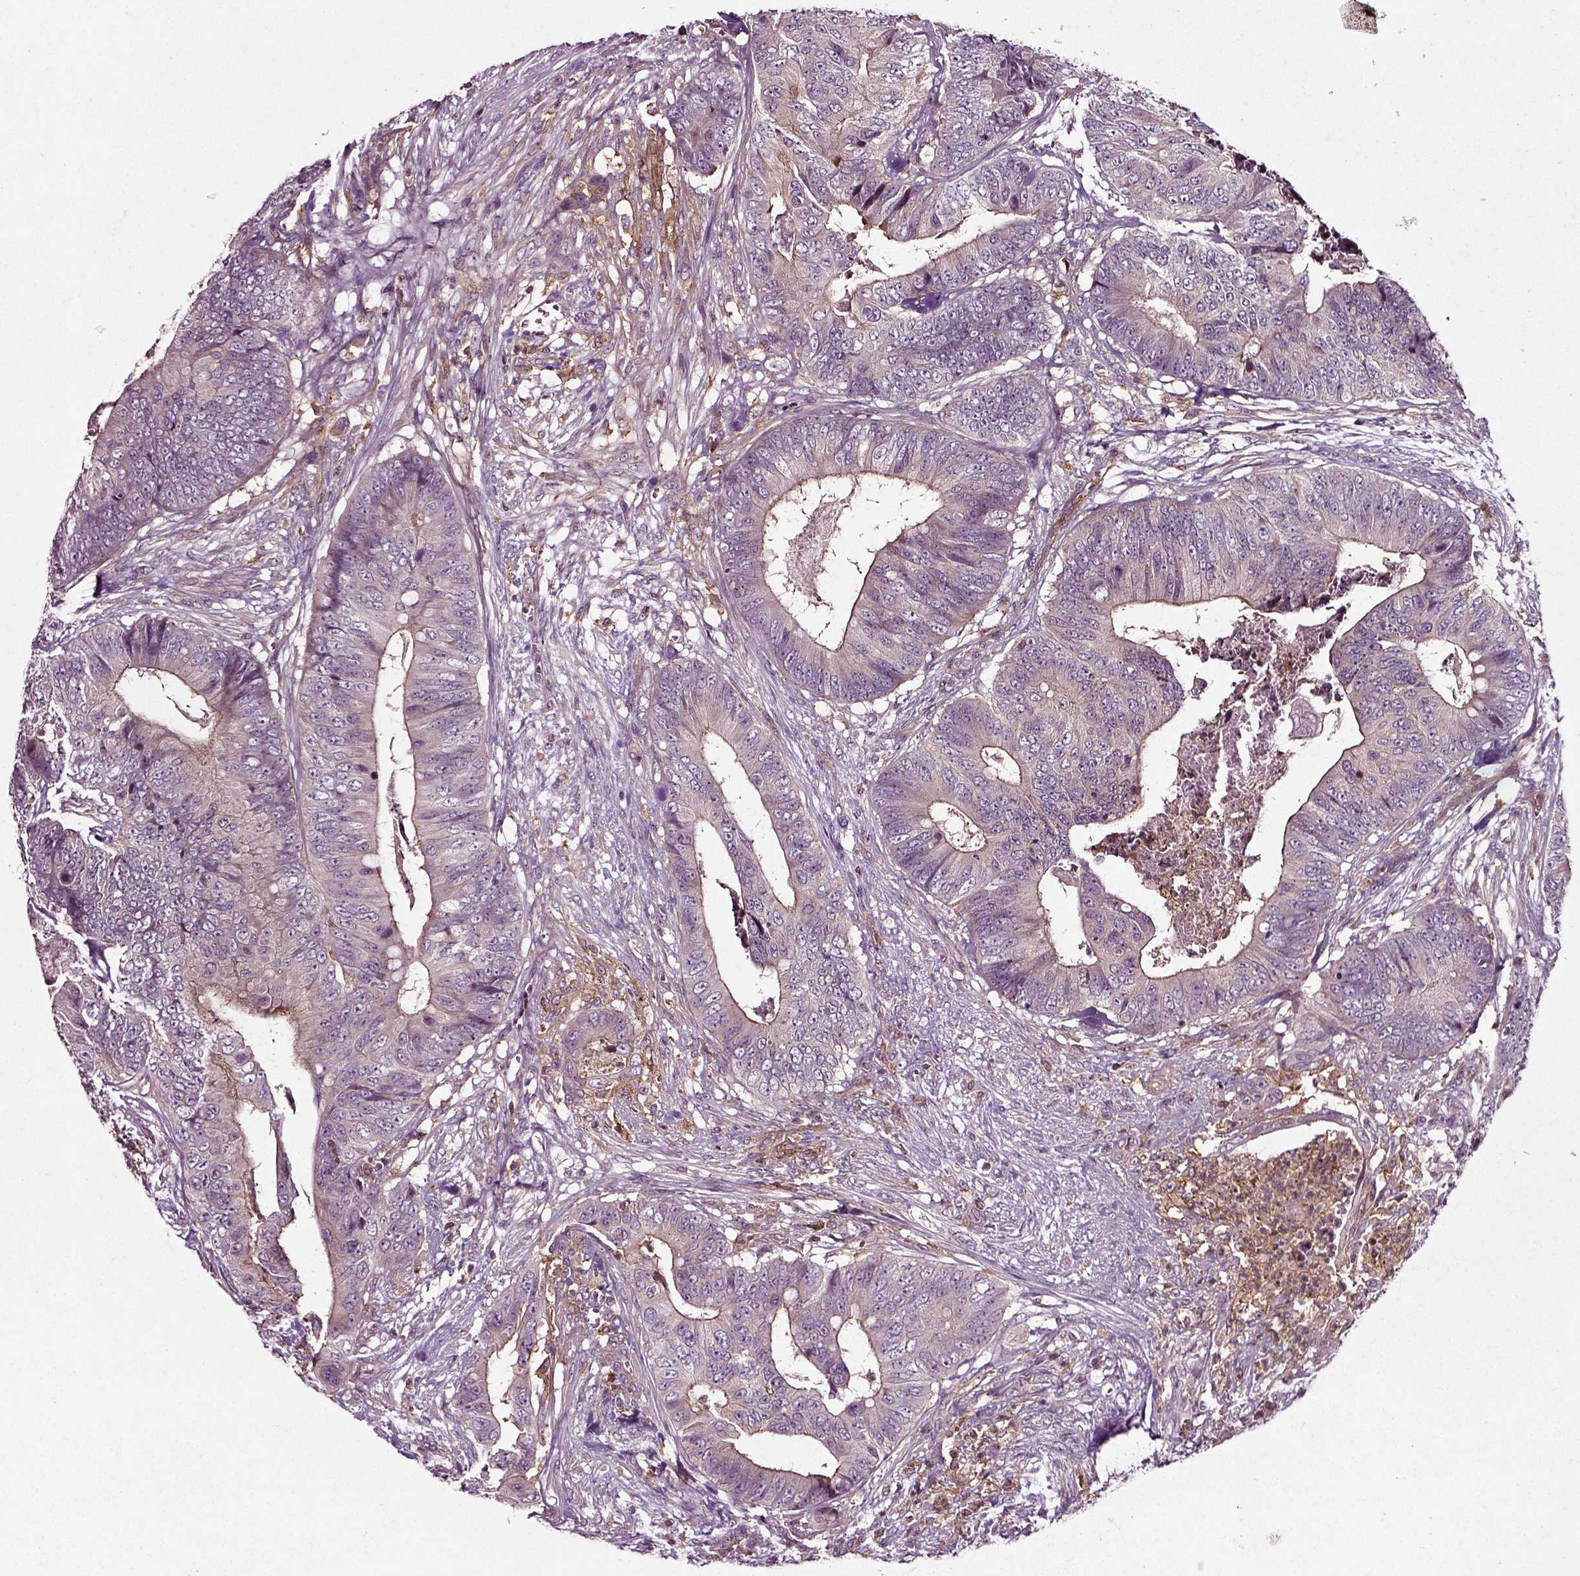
{"staining": {"intensity": "moderate", "quantity": "25%-75%", "location": "cytoplasmic/membranous"}, "tissue": "colorectal cancer", "cell_type": "Tumor cells", "image_type": "cancer", "snomed": [{"axis": "morphology", "description": "Adenocarcinoma, NOS"}, {"axis": "topography", "description": "Colon"}], "caption": "Approximately 25%-75% of tumor cells in human colorectal cancer display moderate cytoplasmic/membranous protein staining as visualized by brown immunohistochemical staining.", "gene": "RHOF", "patient": {"sex": "male", "age": 84}}